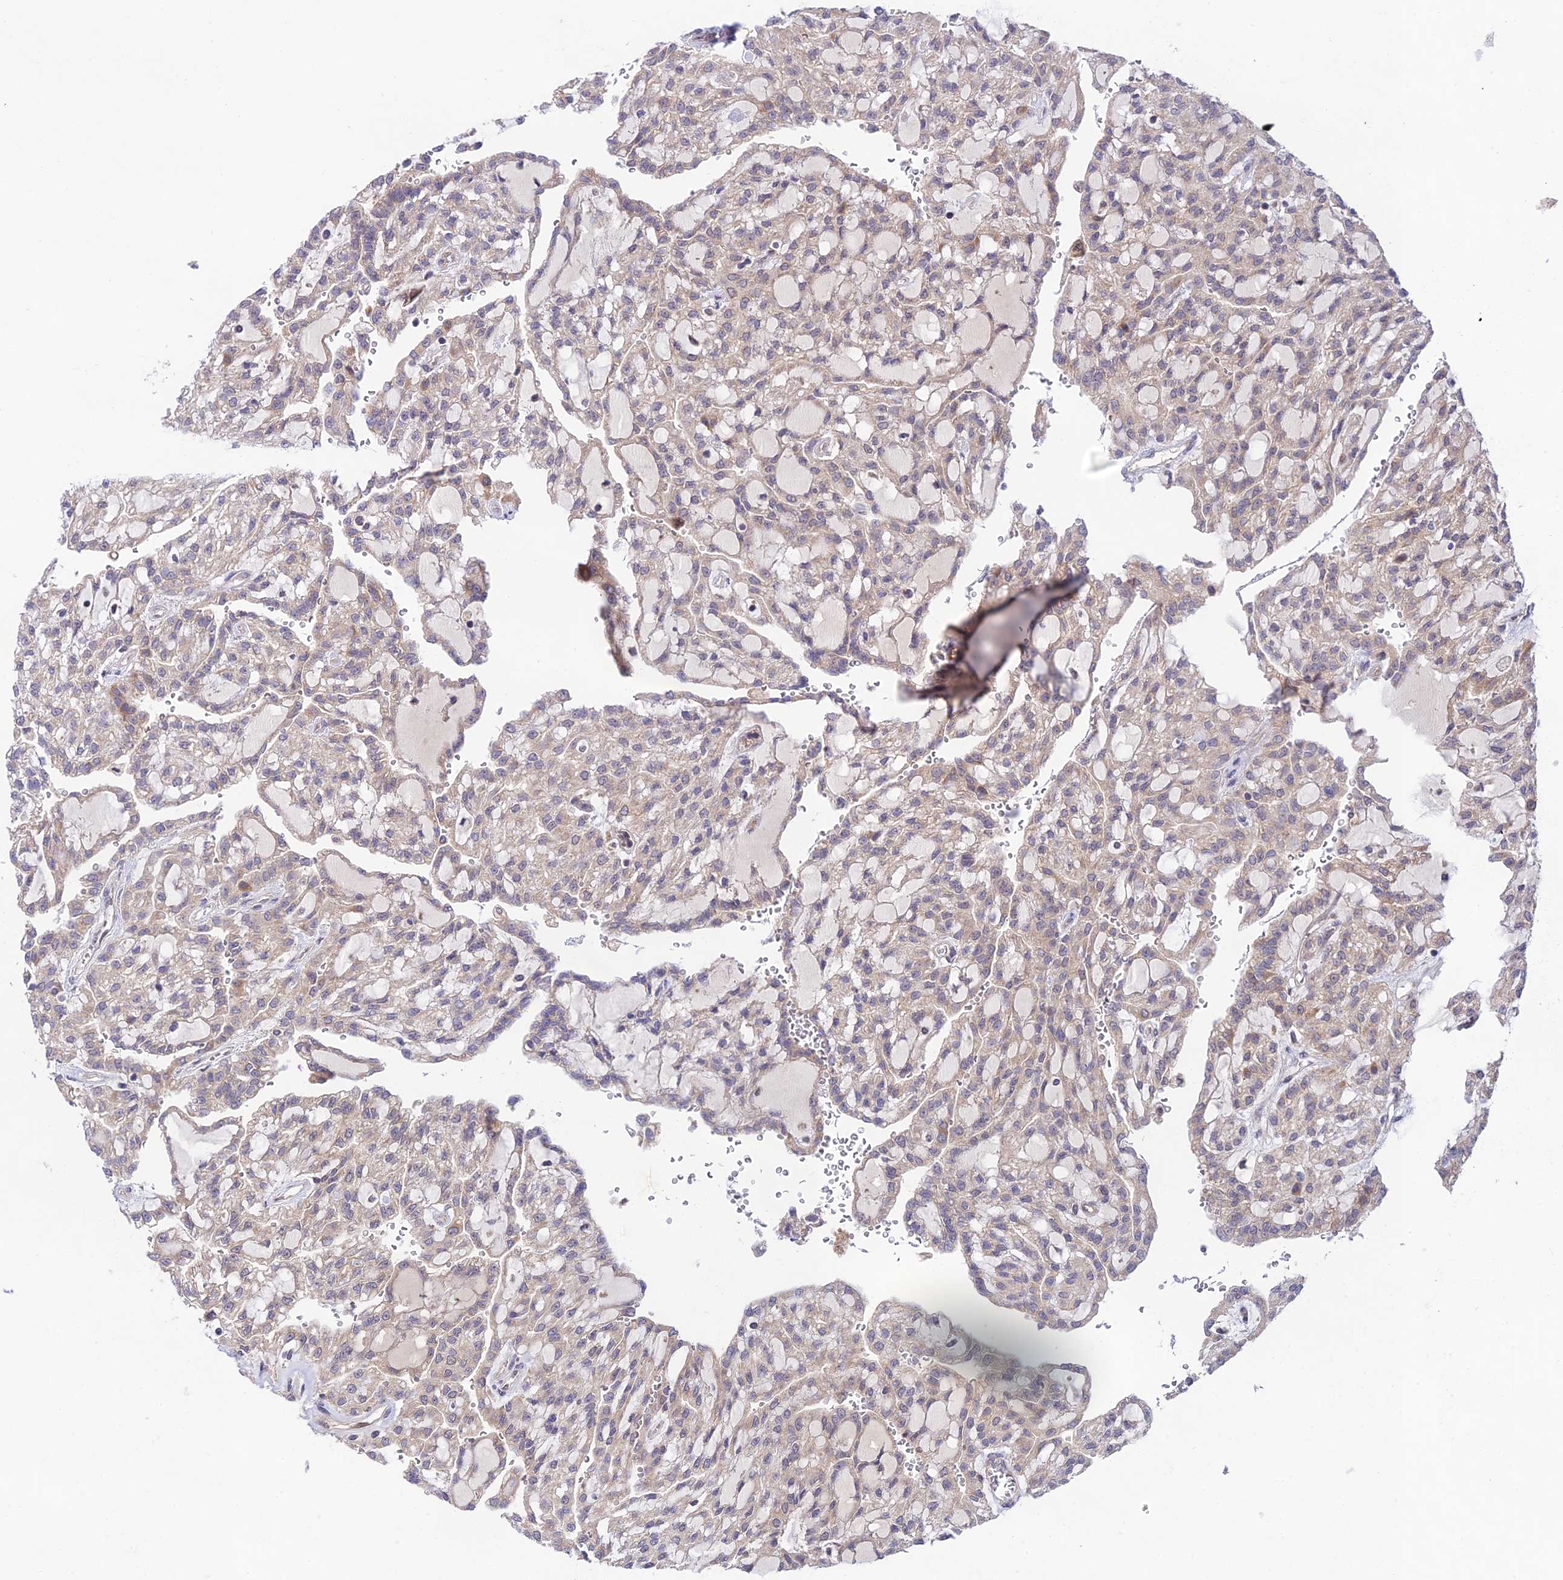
{"staining": {"intensity": "weak", "quantity": "25%-75%", "location": "cytoplasmic/membranous"}, "tissue": "renal cancer", "cell_type": "Tumor cells", "image_type": "cancer", "snomed": [{"axis": "morphology", "description": "Adenocarcinoma, NOS"}, {"axis": "topography", "description": "Kidney"}], "caption": "The micrograph shows immunohistochemical staining of adenocarcinoma (renal). There is weak cytoplasmic/membranous expression is appreciated in about 25%-75% of tumor cells.", "gene": "TRIM40", "patient": {"sex": "male", "age": 63}}